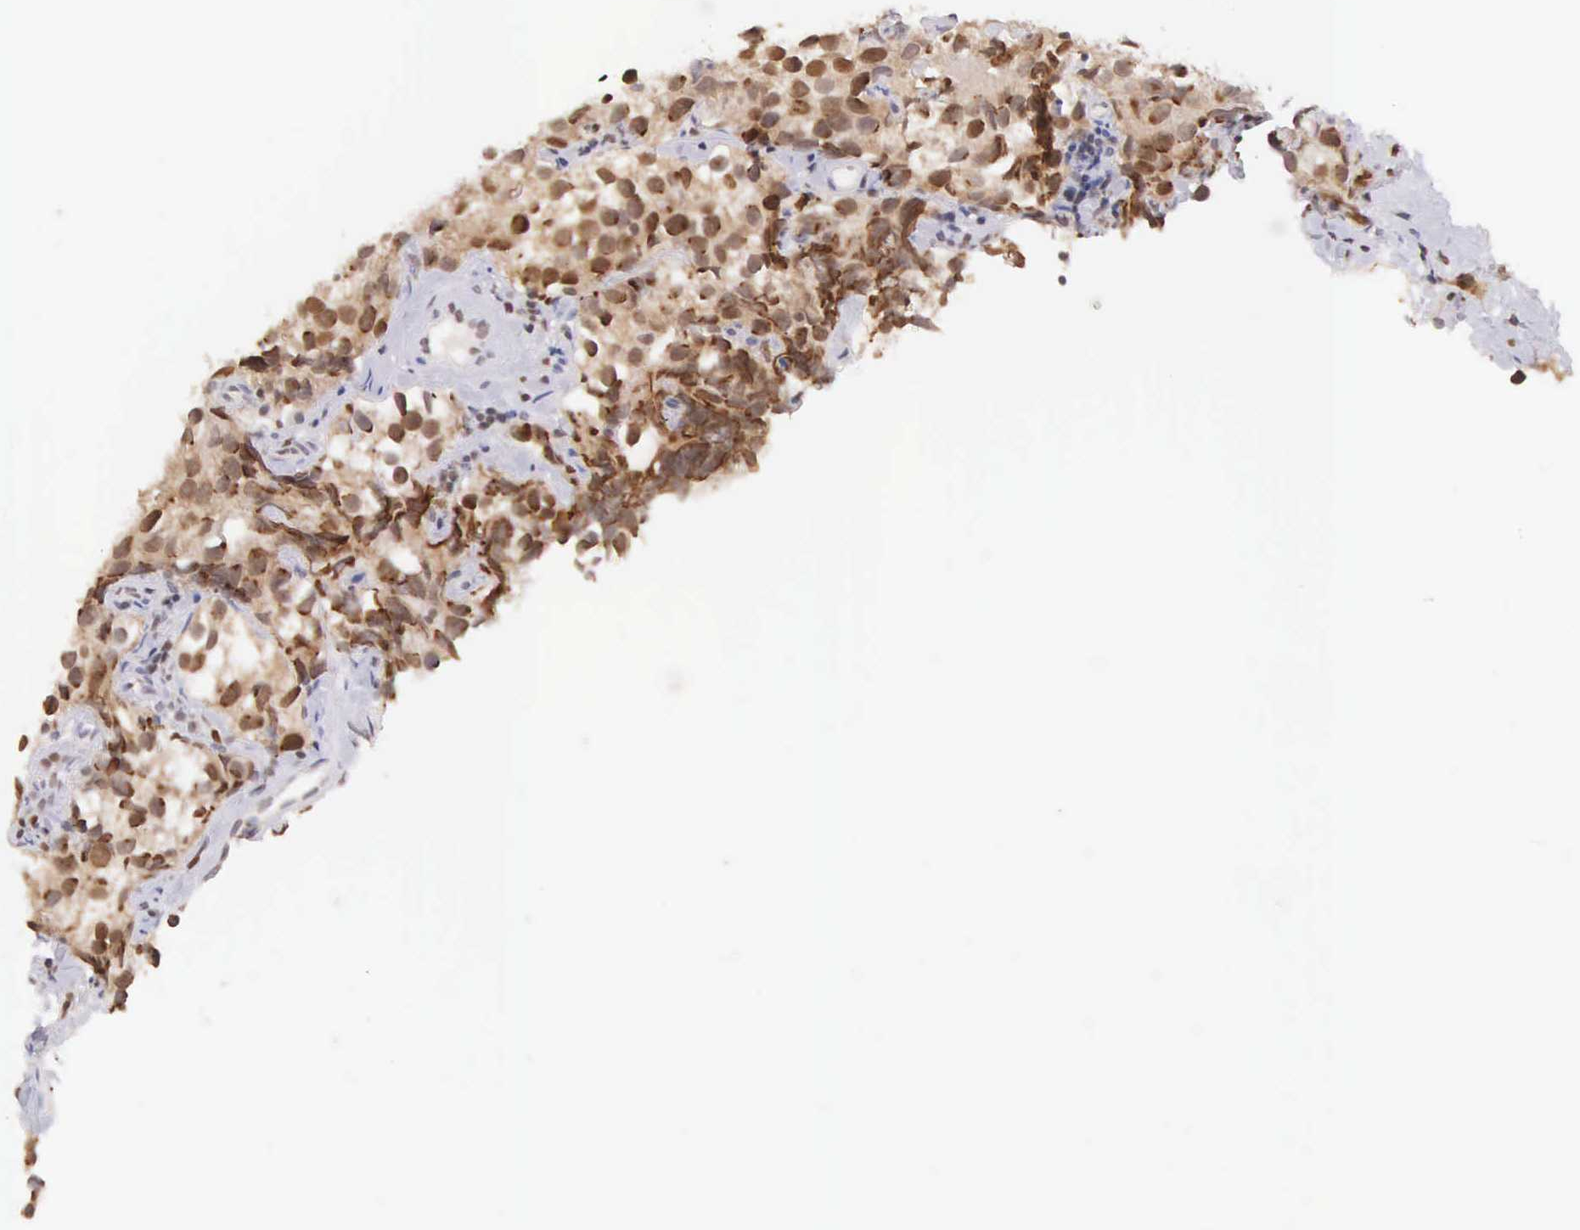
{"staining": {"intensity": "moderate", "quantity": "25%-75%", "location": "nuclear"}, "tissue": "testis cancer", "cell_type": "Tumor cells", "image_type": "cancer", "snomed": [{"axis": "morphology", "description": "Seminoma, NOS"}, {"axis": "topography", "description": "Testis"}], "caption": "A high-resolution micrograph shows immunohistochemistry staining of testis seminoma, which shows moderate nuclear staining in about 25%-75% of tumor cells.", "gene": "VRK1", "patient": {"sex": "male", "age": 39}}